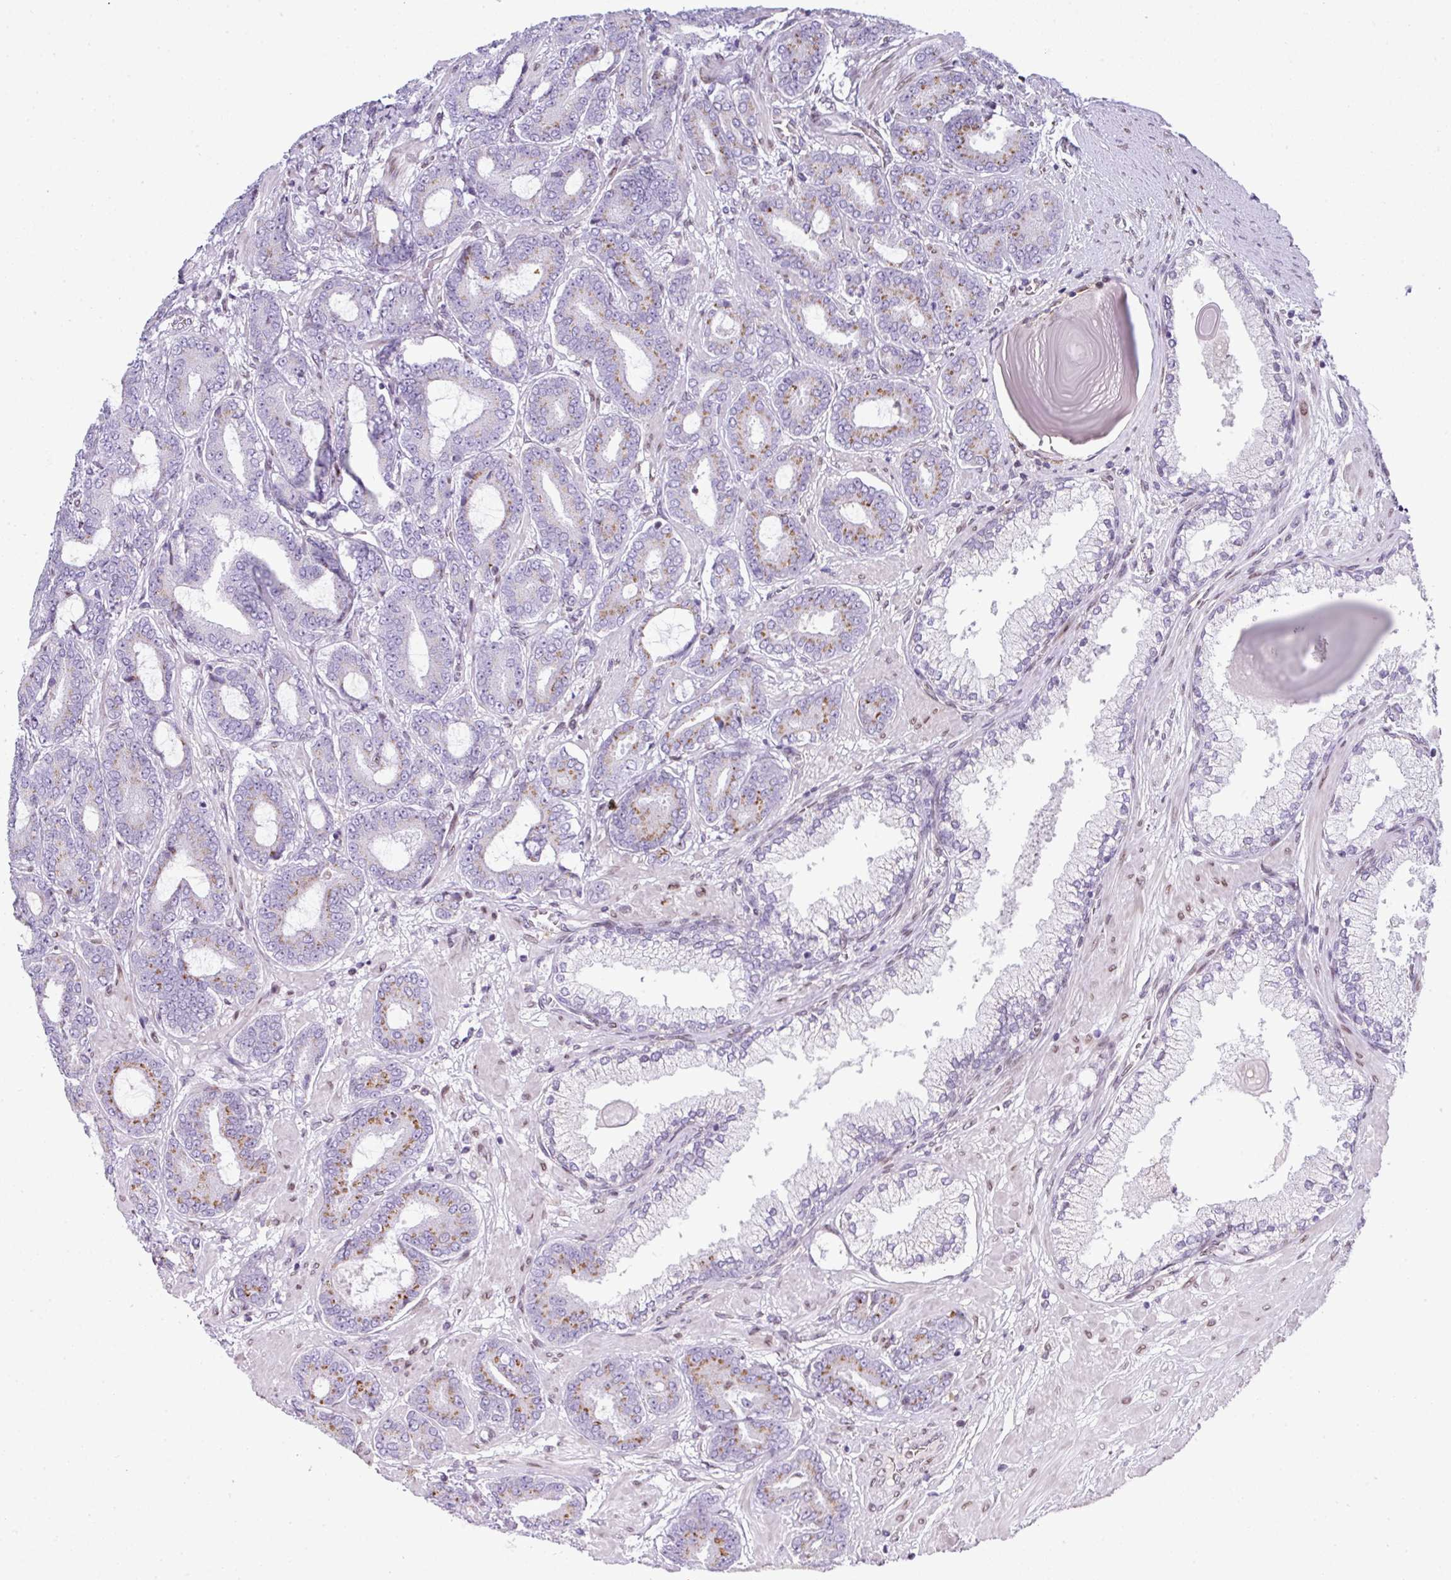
{"staining": {"intensity": "moderate", "quantity": "25%-75%", "location": "cytoplasmic/membranous"}, "tissue": "prostate cancer", "cell_type": "Tumor cells", "image_type": "cancer", "snomed": [{"axis": "morphology", "description": "Adenocarcinoma, Low grade"}, {"axis": "topography", "description": "Prostate and seminal vesicle, NOS"}], "caption": "High-power microscopy captured an immunohistochemistry (IHC) micrograph of low-grade adenocarcinoma (prostate), revealing moderate cytoplasmic/membranous positivity in about 25%-75% of tumor cells.", "gene": "PLK1", "patient": {"sex": "male", "age": 61}}